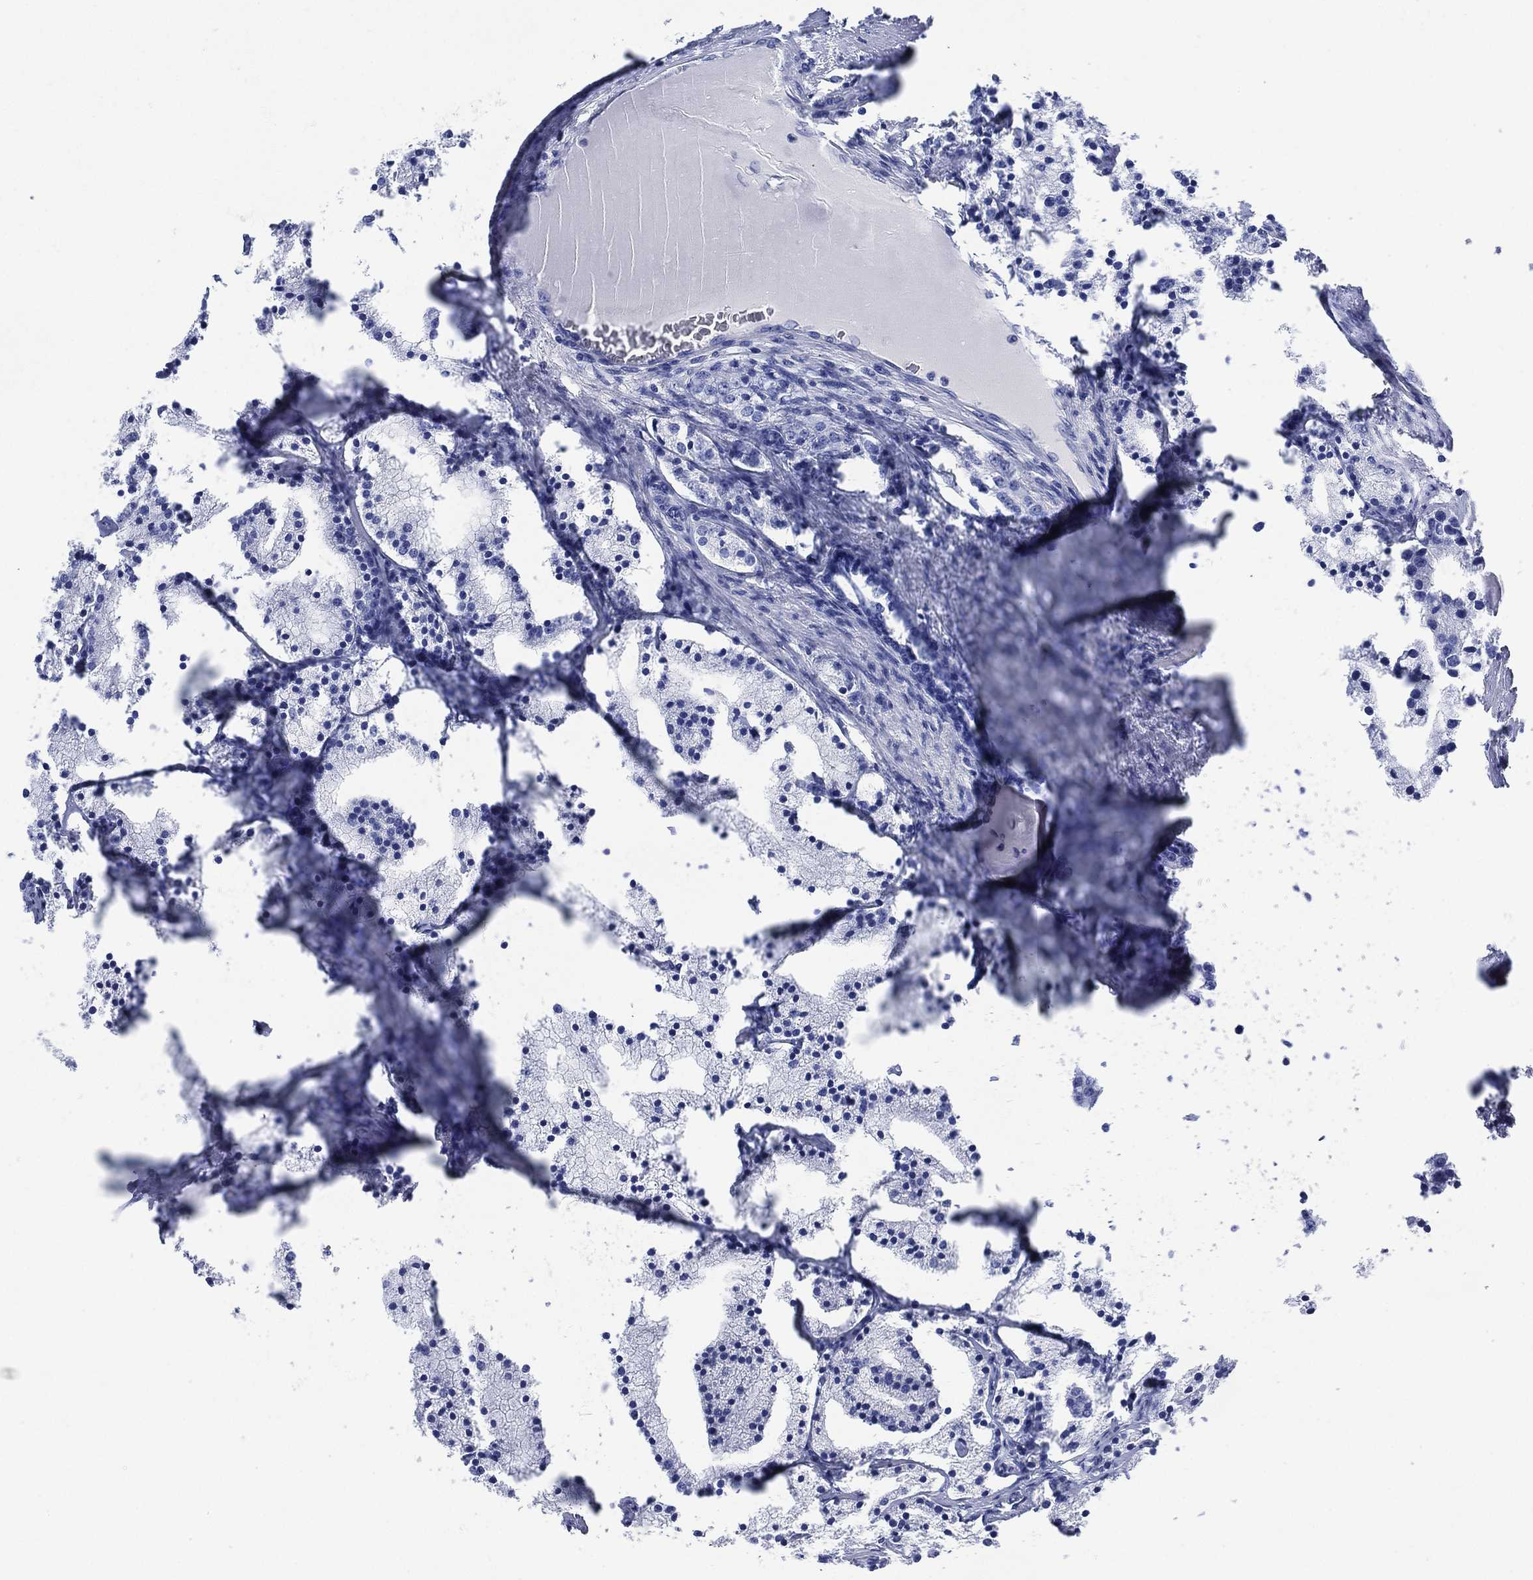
{"staining": {"intensity": "negative", "quantity": "none", "location": "none"}, "tissue": "prostate cancer", "cell_type": "Tumor cells", "image_type": "cancer", "snomed": [{"axis": "morphology", "description": "Adenocarcinoma, NOS"}, {"axis": "topography", "description": "Prostate"}], "caption": "Immunohistochemistry micrograph of neoplastic tissue: prostate adenocarcinoma stained with DAB reveals no significant protein positivity in tumor cells.", "gene": "SIGLECL1", "patient": {"sex": "male", "age": 69}}